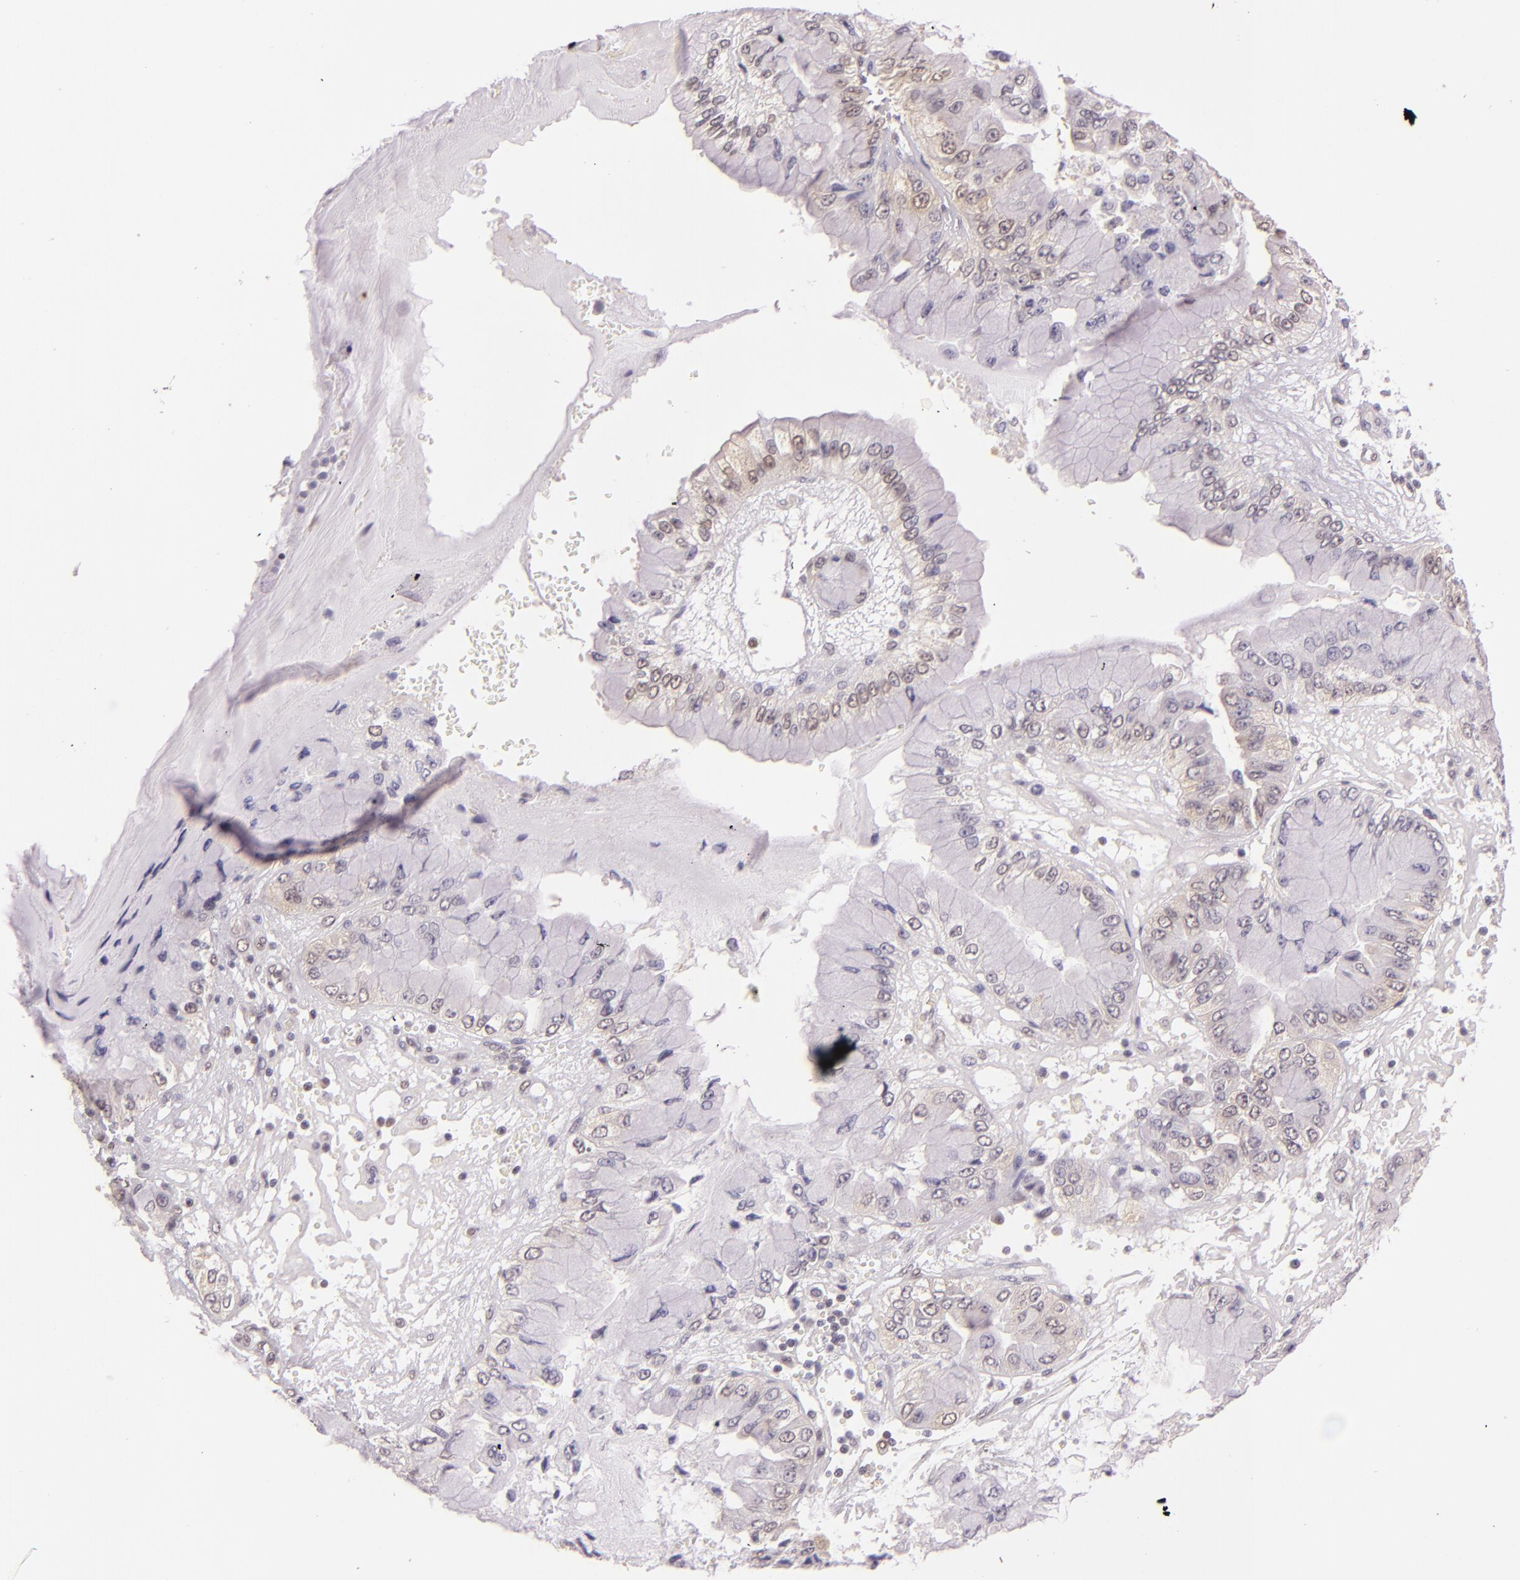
{"staining": {"intensity": "weak", "quantity": "<25%", "location": "nuclear"}, "tissue": "liver cancer", "cell_type": "Tumor cells", "image_type": "cancer", "snomed": [{"axis": "morphology", "description": "Cholangiocarcinoma"}, {"axis": "topography", "description": "Liver"}], "caption": "Human cholangiocarcinoma (liver) stained for a protein using immunohistochemistry exhibits no staining in tumor cells.", "gene": "HSPA8", "patient": {"sex": "female", "age": 79}}